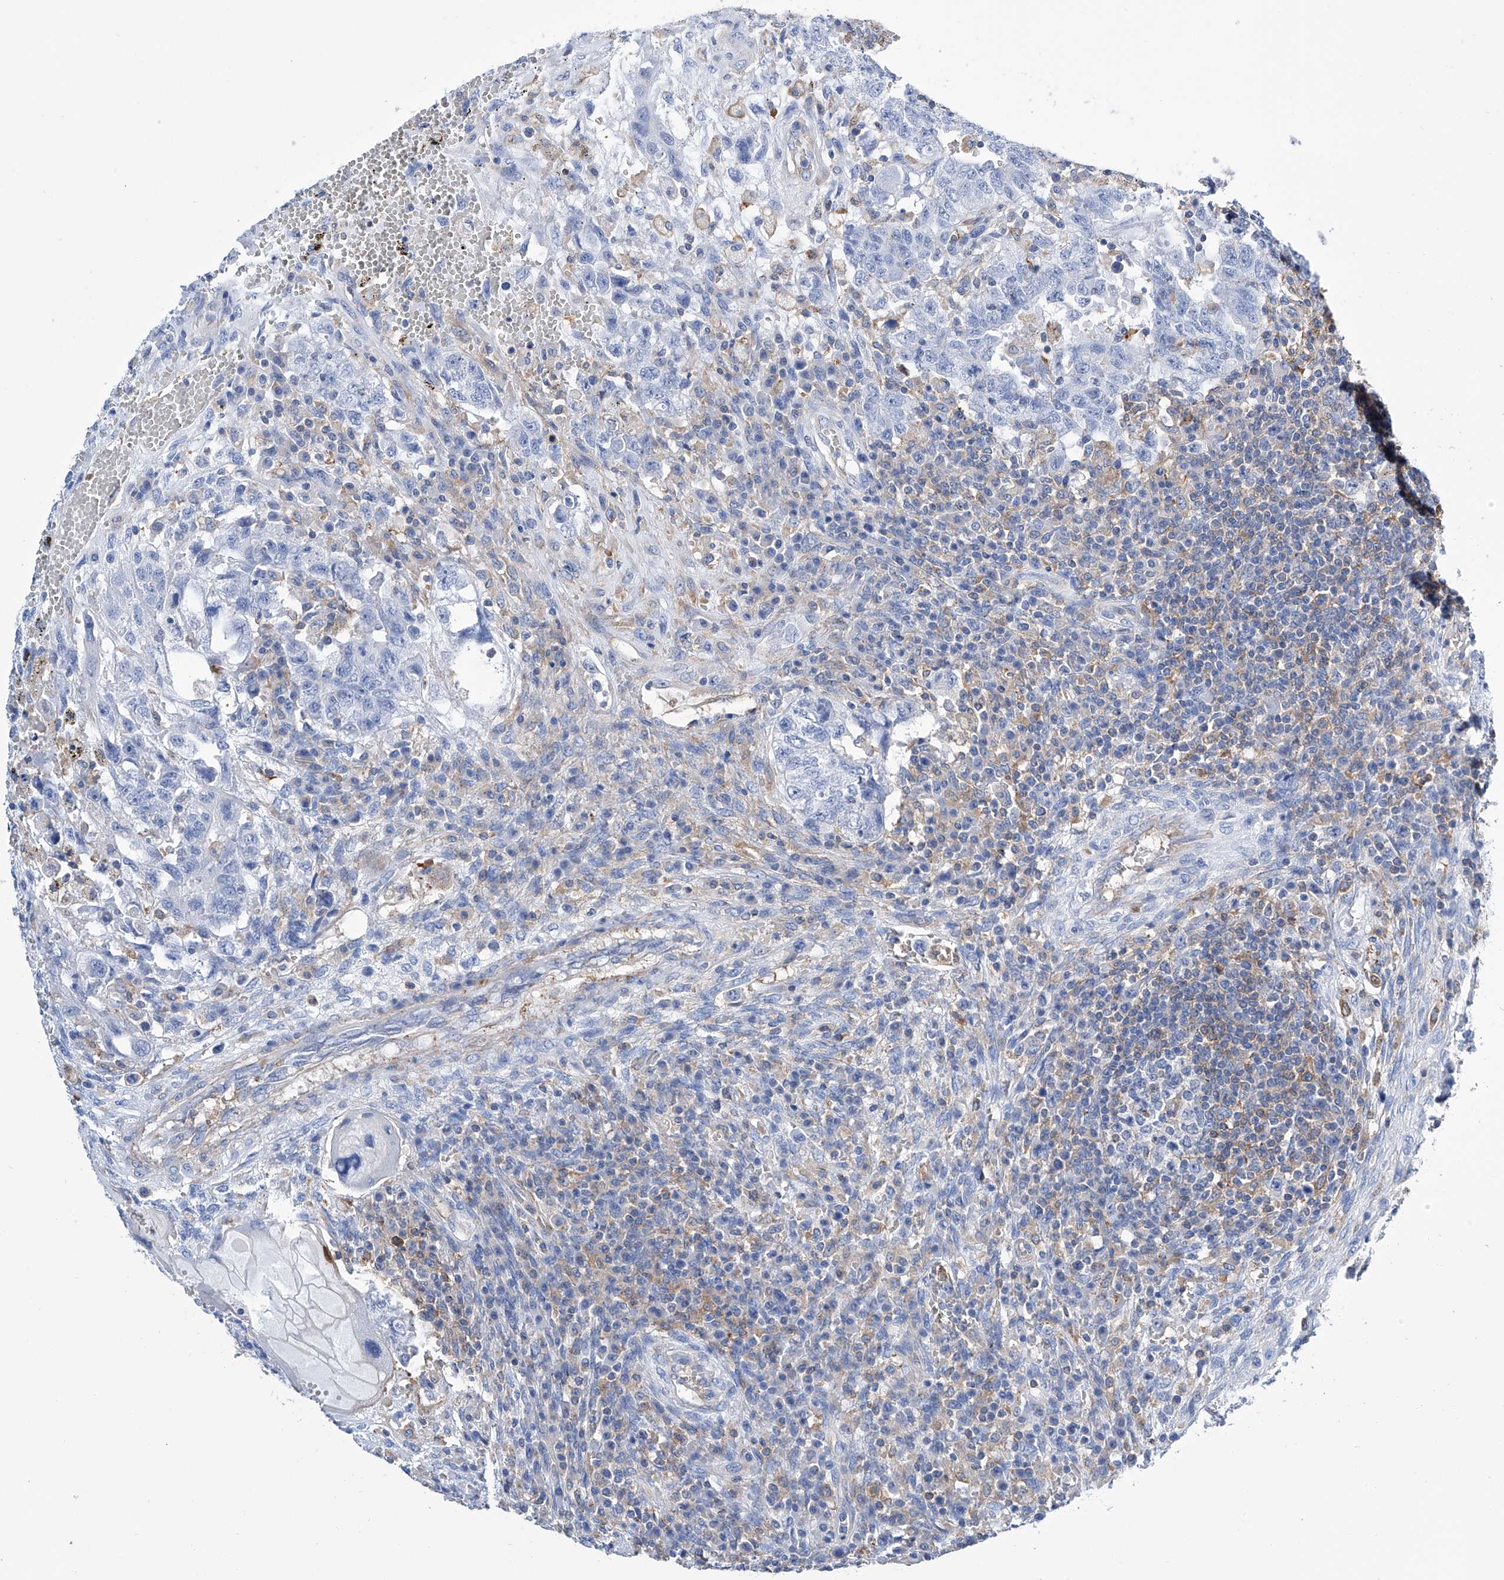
{"staining": {"intensity": "negative", "quantity": "none", "location": "none"}, "tissue": "testis cancer", "cell_type": "Tumor cells", "image_type": "cancer", "snomed": [{"axis": "morphology", "description": "Carcinoma, Embryonal, NOS"}, {"axis": "topography", "description": "Testis"}], "caption": "There is no significant expression in tumor cells of embryonal carcinoma (testis).", "gene": "GPT", "patient": {"sex": "male", "age": 26}}